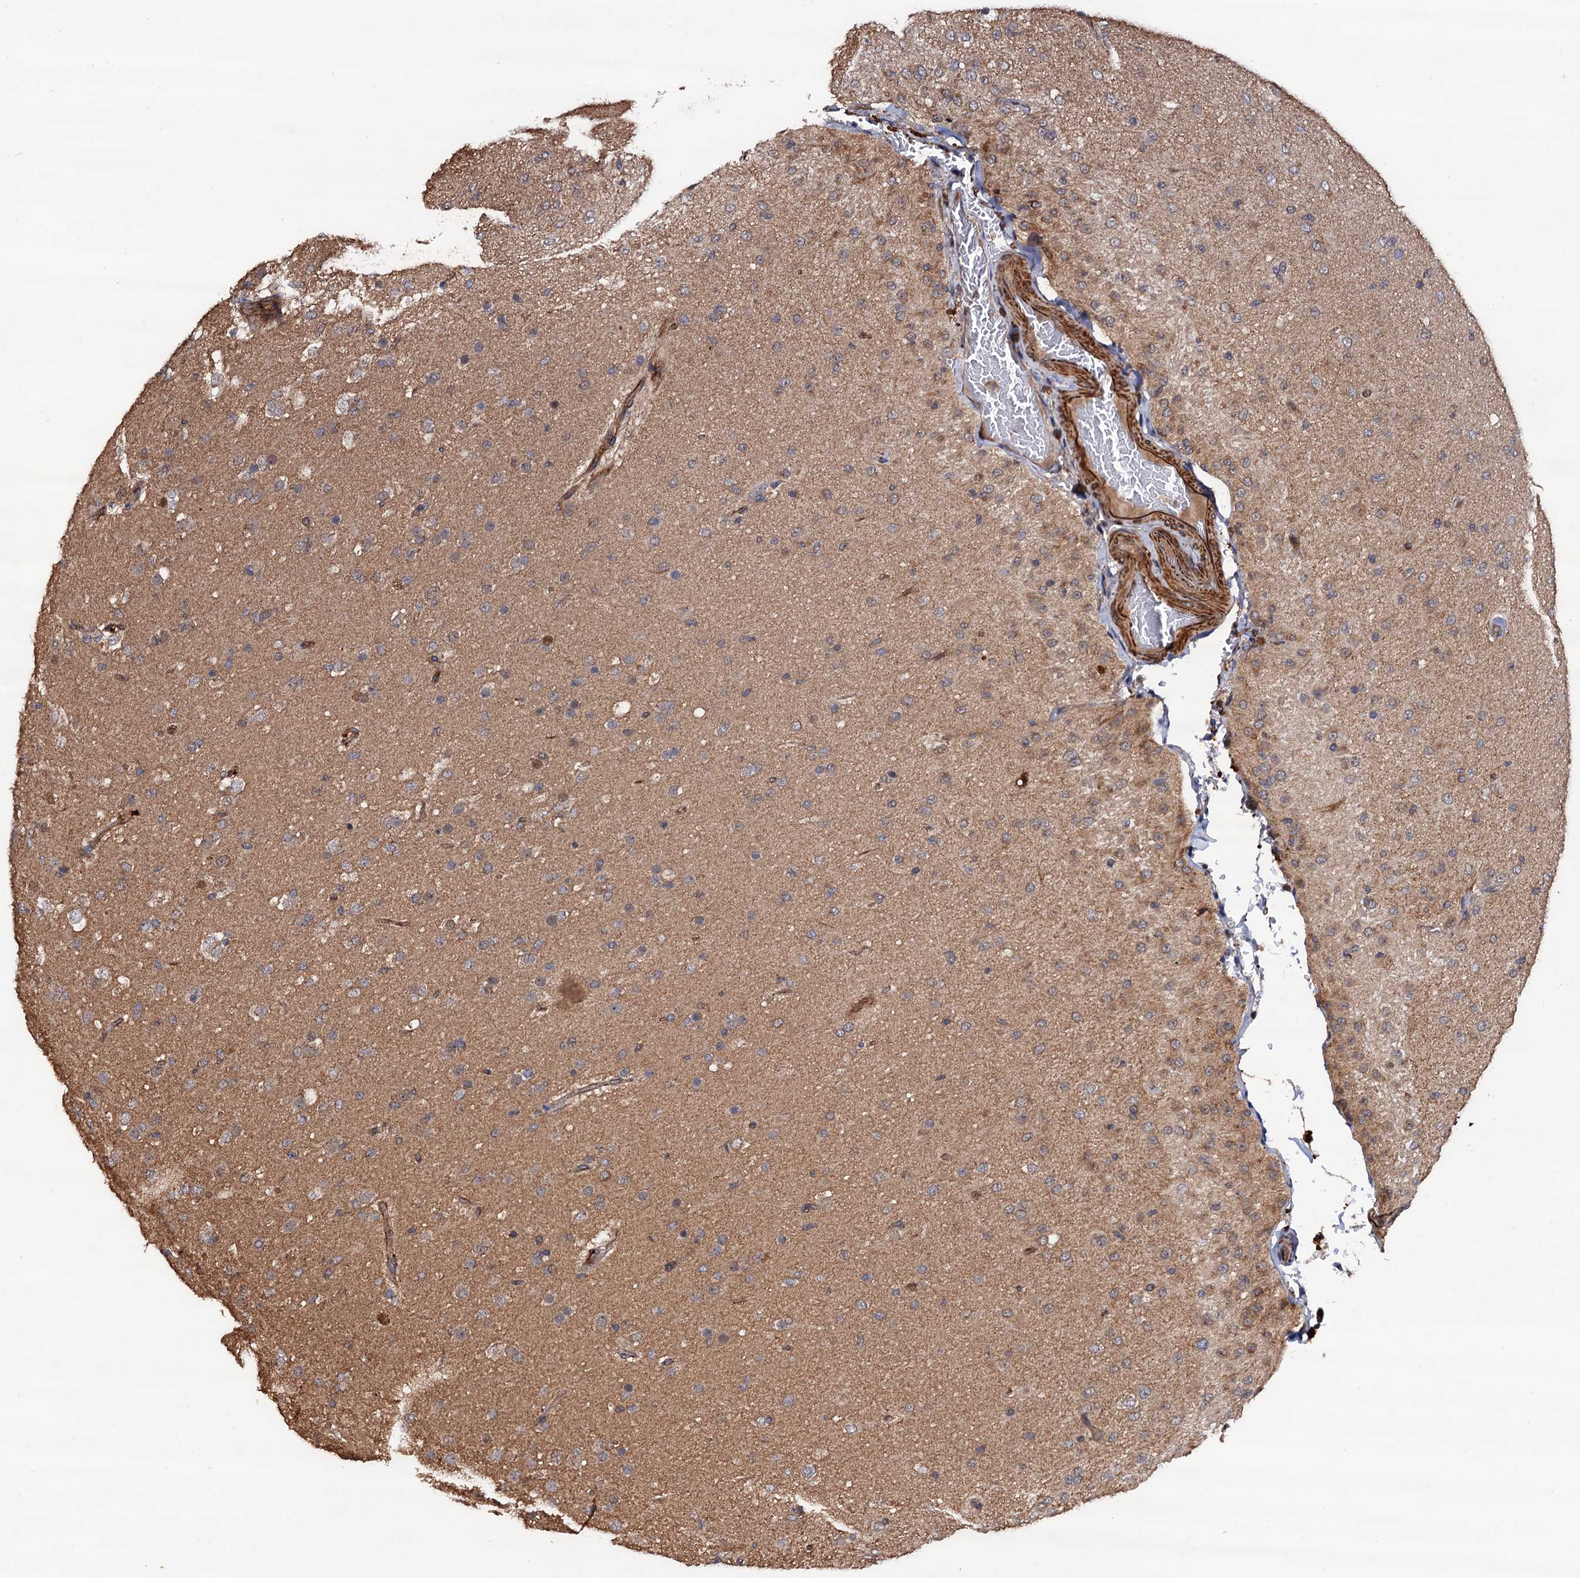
{"staining": {"intensity": "weak", "quantity": ">75%", "location": "cytoplasmic/membranous"}, "tissue": "glioma", "cell_type": "Tumor cells", "image_type": "cancer", "snomed": [{"axis": "morphology", "description": "Glioma, malignant, Low grade"}, {"axis": "topography", "description": "Brain"}], "caption": "Malignant glioma (low-grade) tissue exhibits weak cytoplasmic/membranous staining in approximately >75% of tumor cells, visualized by immunohistochemistry.", "gene": "FSIP1", "patient": {"sex": "male", "age": 65}}